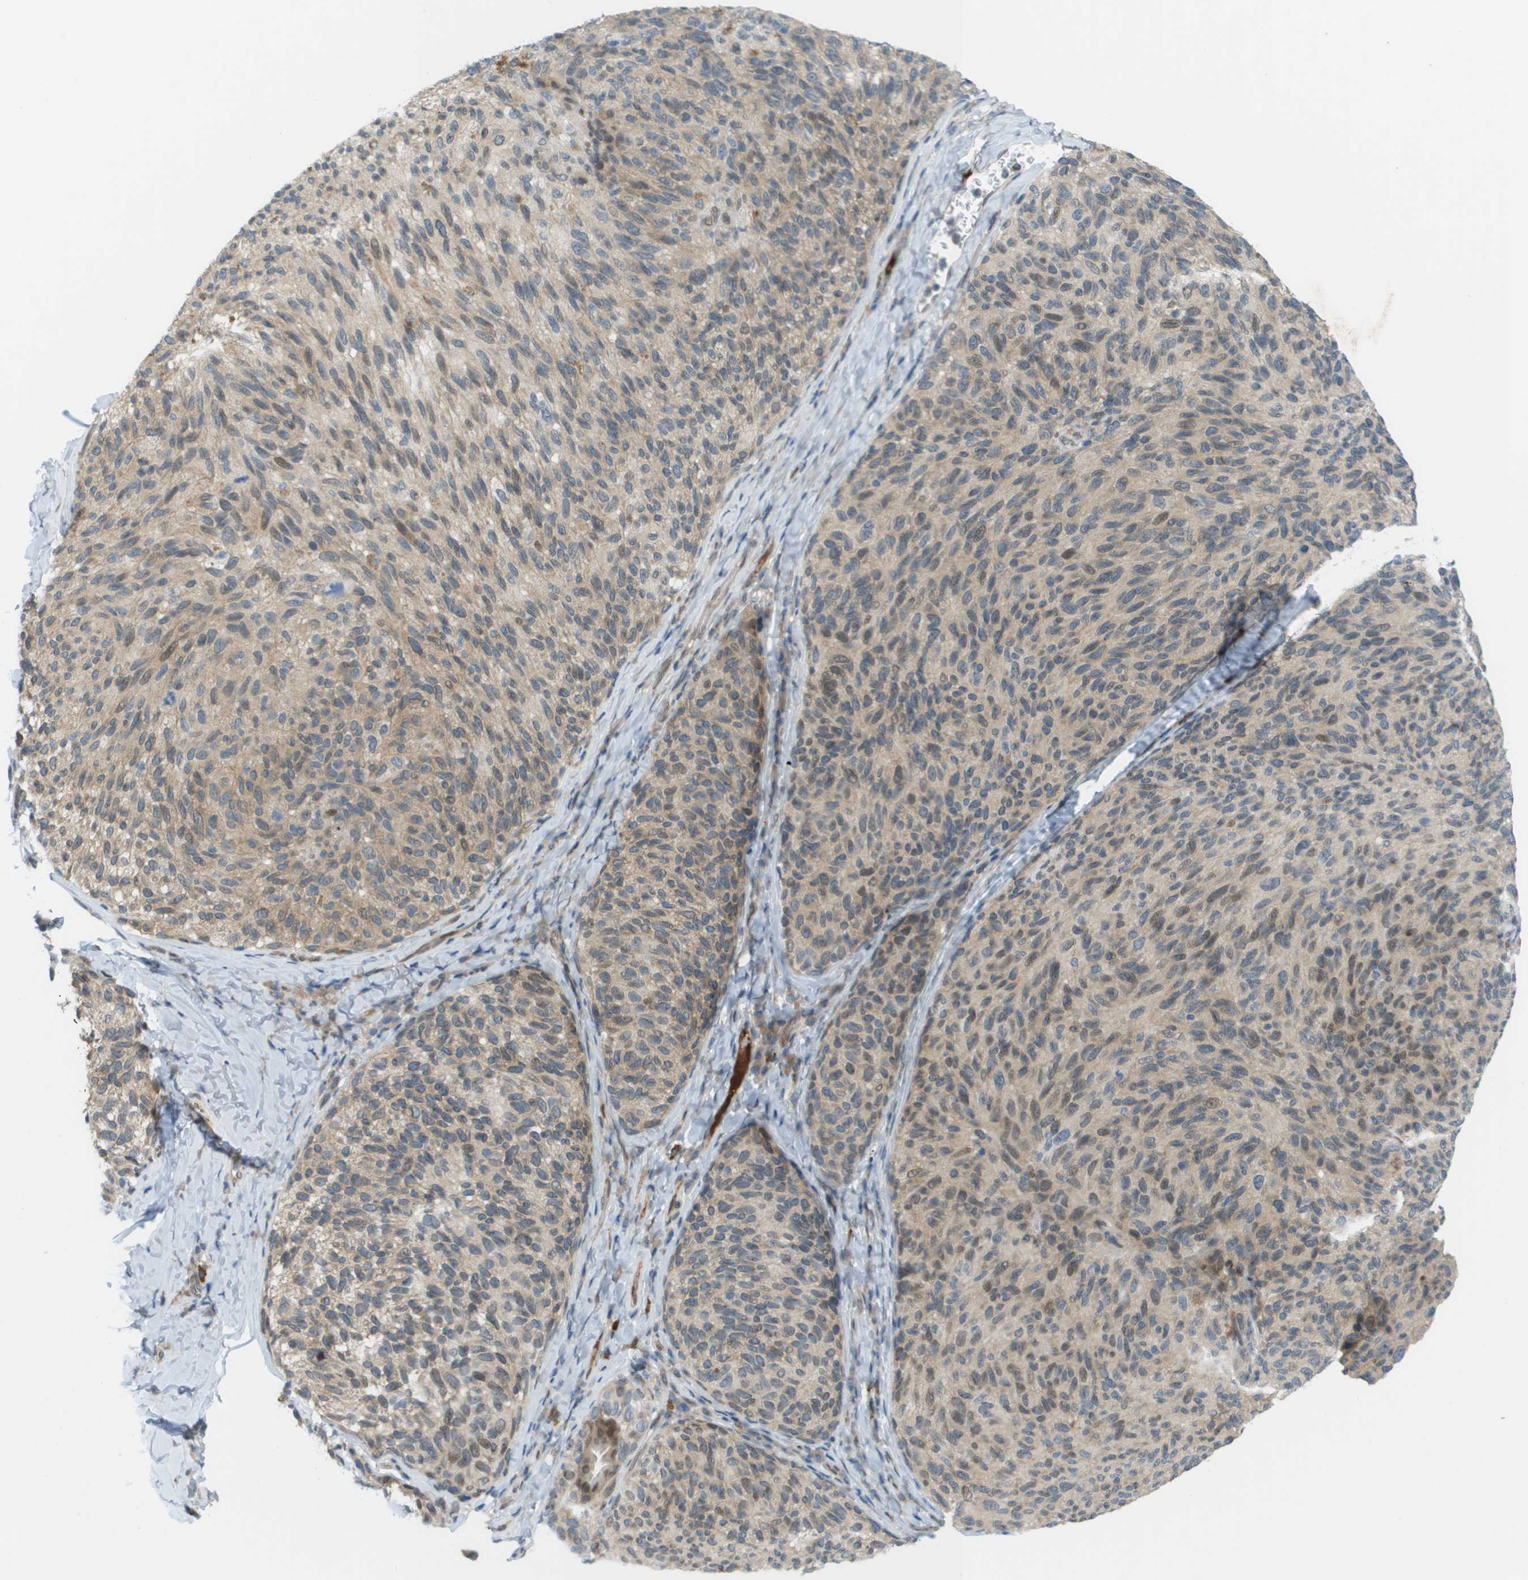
{"staining": {"intensity": "weak", "quantity": ">75%", "location": "cytoplasmic/membranous,nuclear"}, "tissue": "melanoma", "cell_type": "Tumor cells", "image_type": "cancer", "snomed": [{"axis": "morphology", "description": "Malignant melanoma, NOS"}, {"axis": "topography", "description": "Skin"}], "caption": "Immunohistochemical staining of human malignant melanoma reveals weak cytoplasmic/membranous and nuclear protein expression in about >75% of tumor cells.", "gene": "CACNB4", "patient": {"sex": "female", "age": 73}}